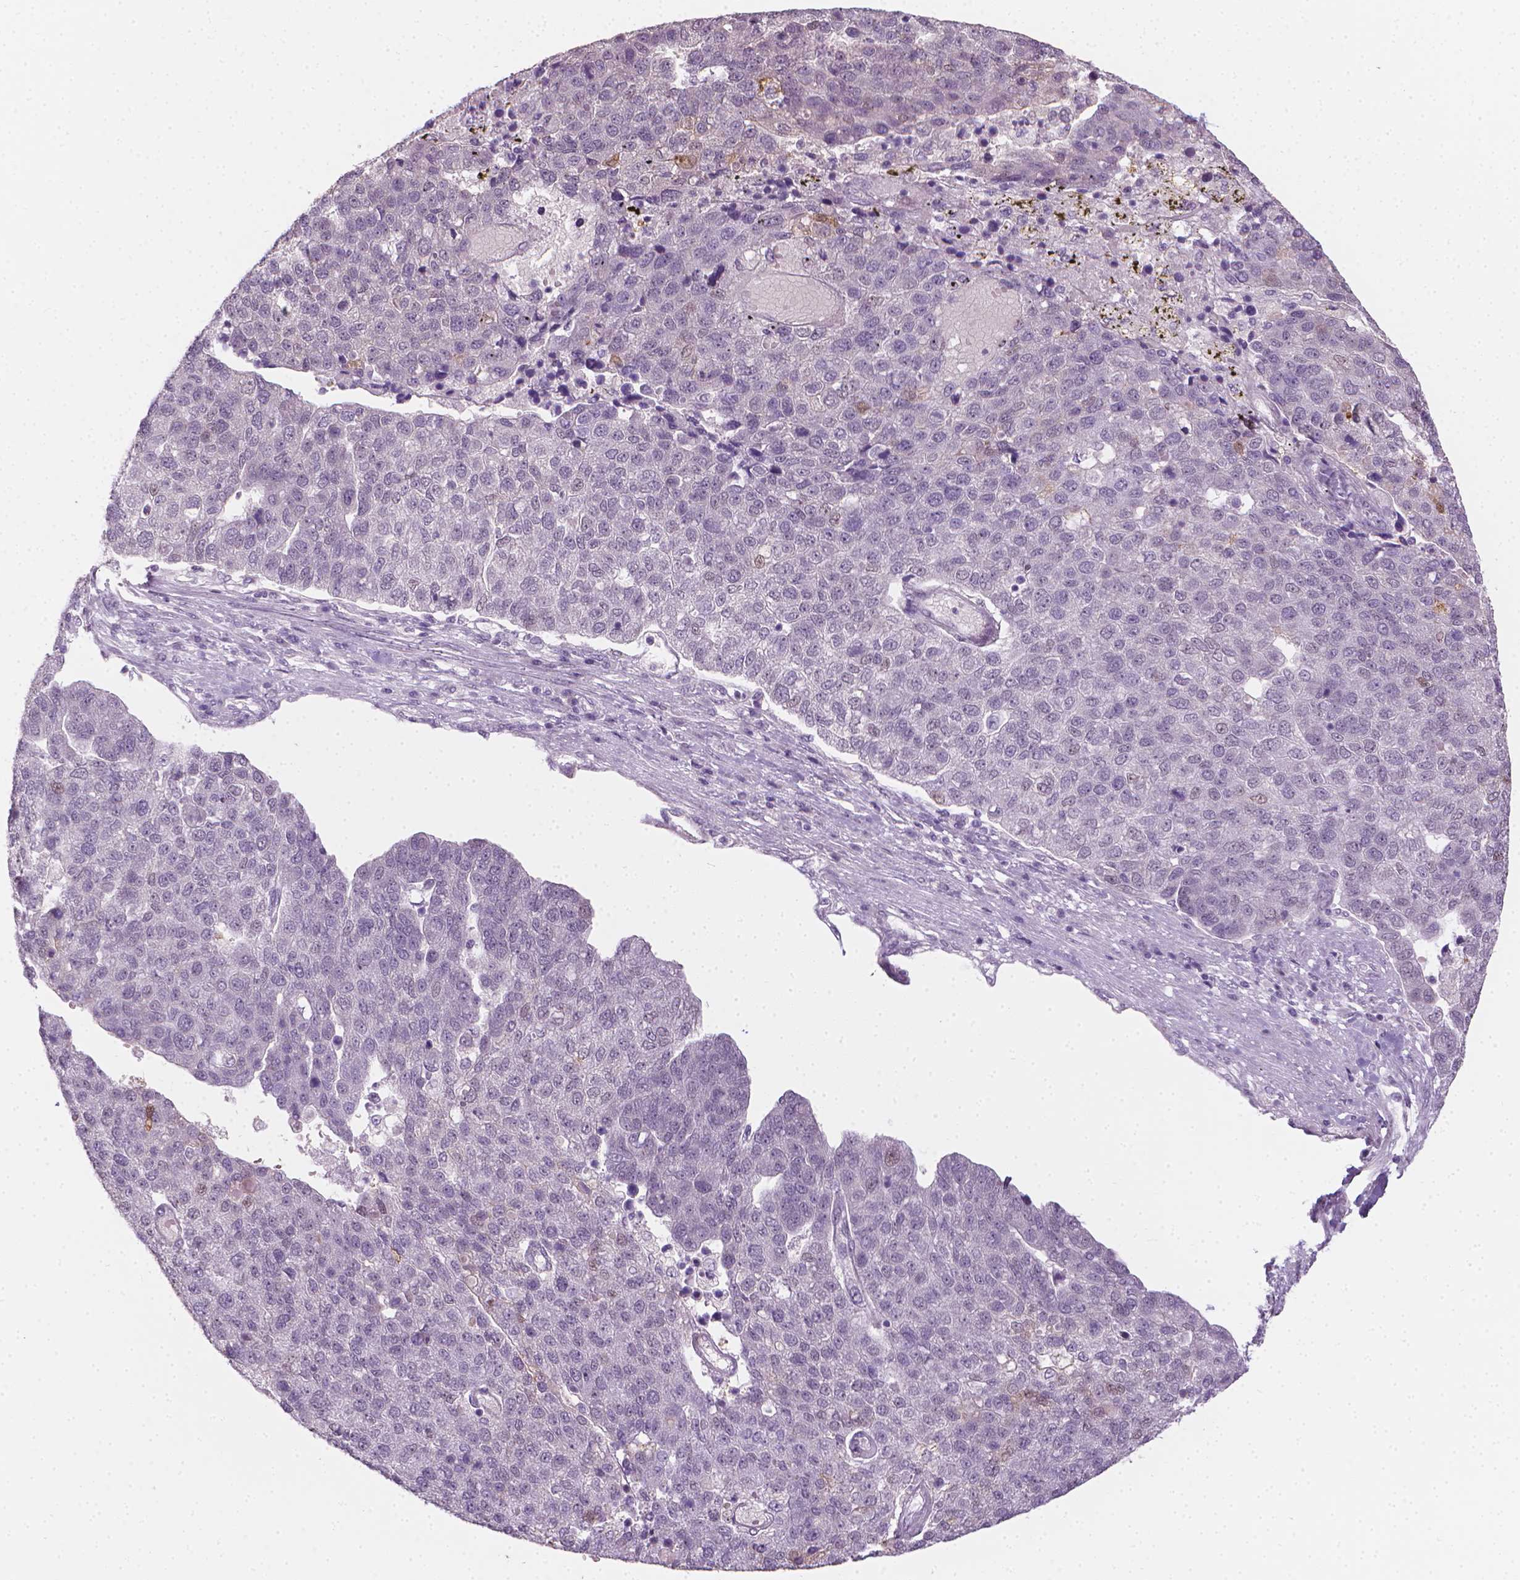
{"staining": {"intensity": "negative", "quantity": "none", "location": "none"}, "tissue": "pancreatic cancer", "cell_type": "Tumor cells", "image_type": "cancer", "snomed": [{"axis": "morphology", "description": "Adenocarcinoma, NOS"}, {"axis": "topography", "description": "Pancreas"}], "caption": "High power microscopy photomicrograph of an immunohistochemistry (IHC) micrograph of adenocarcinoma (pancreatic), revealing no significant positivity in tumor cells. The staining was performed using DAB (3,3'-diaminobenzidine) to visualize the protein expression in brown, while the nuclei were stained in blue with hematoxylin (Magnification: 20x).", "gene": "CDKN1C", "patient": {"sex": "female", "age": 61}}